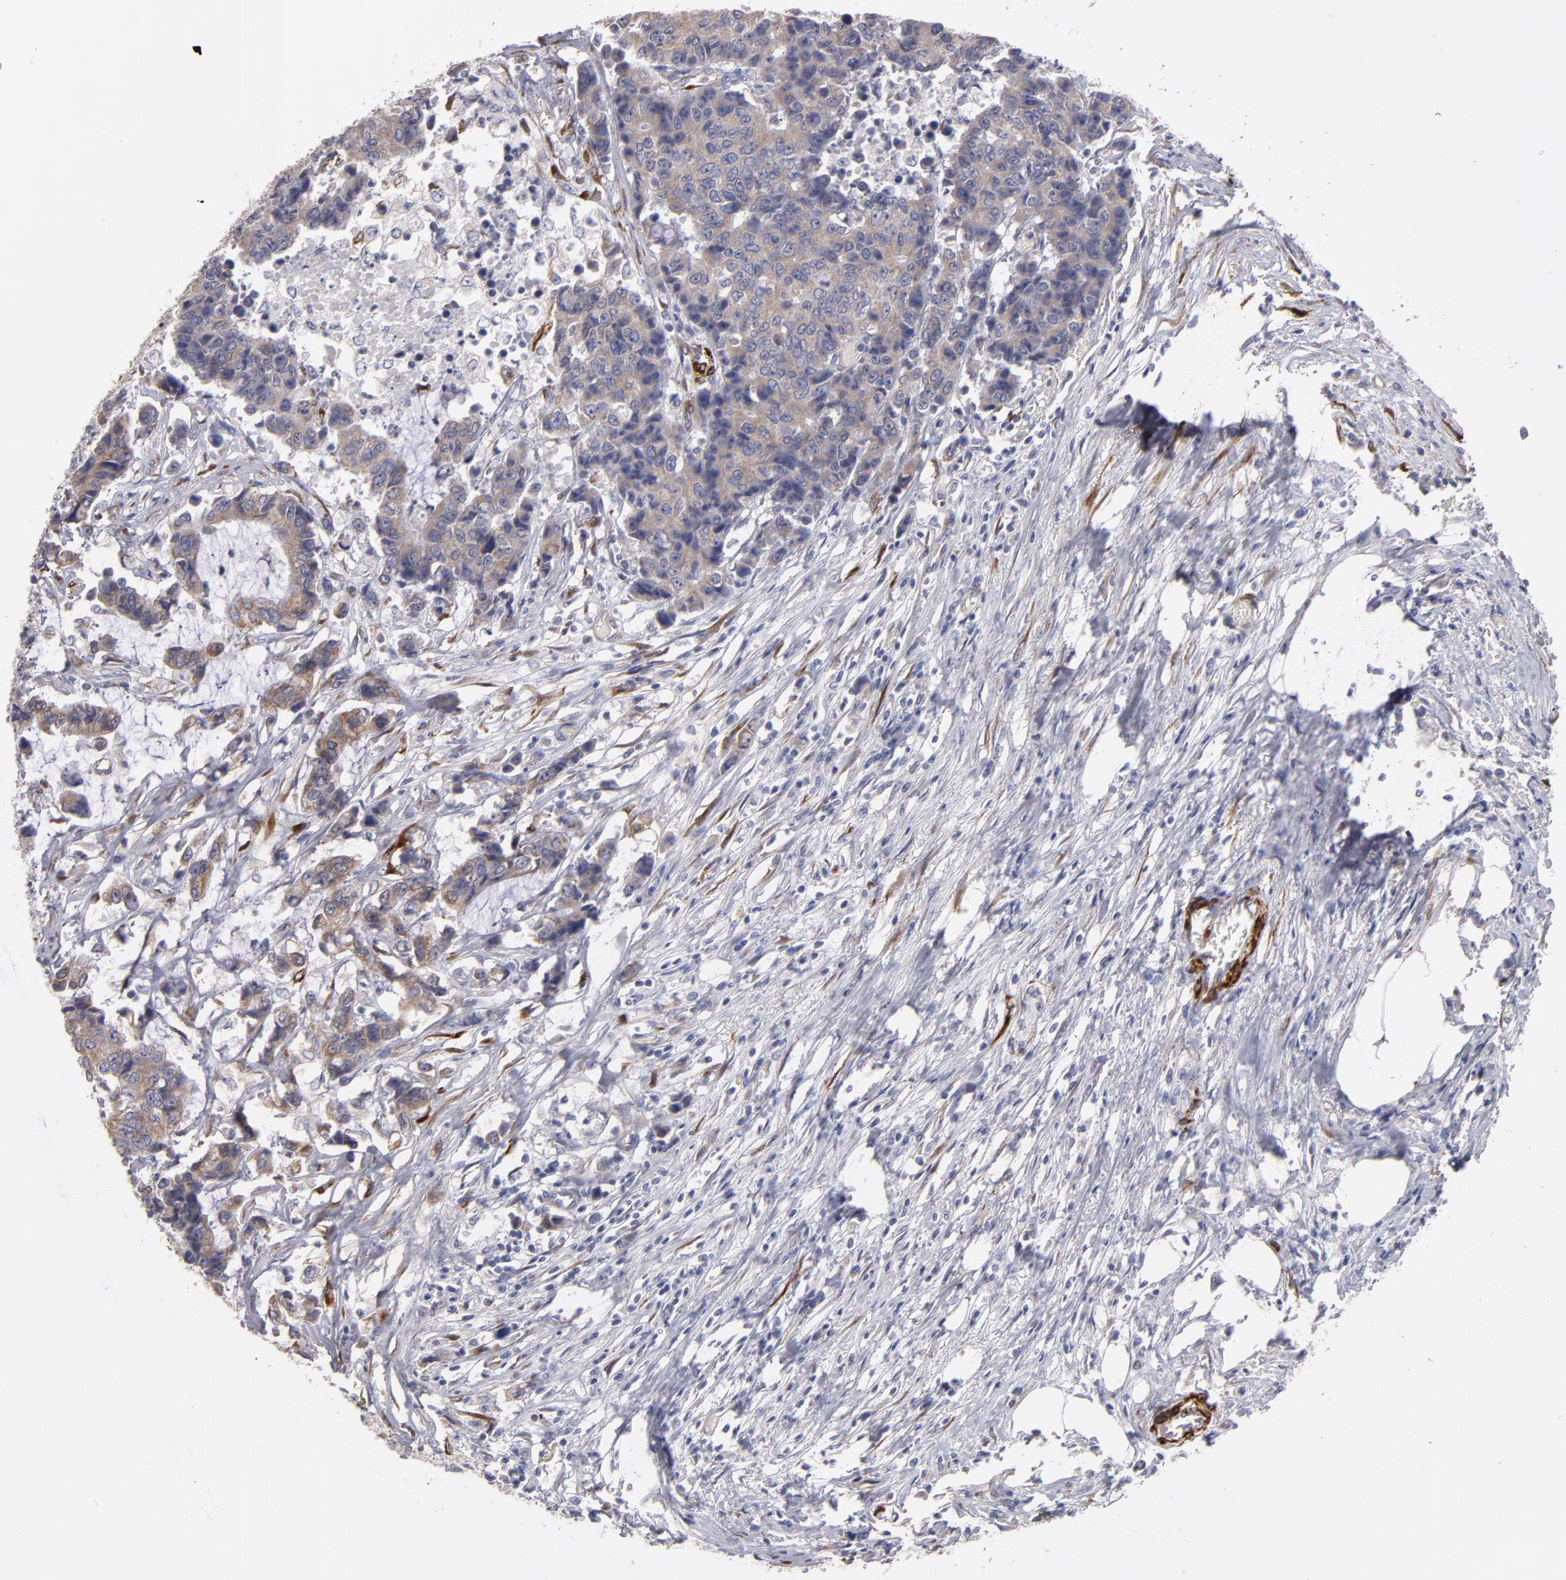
{"staining": {"intensity": "weak", "quantity": ">75%", "location": "cytoplasmic/membranous"}, "tissue": "colorectal cancer", "cell_type": "Tumor cells", "image_type": "cancer", "snomed": [{"axis": "morphology", "description": "Adenocarcinoma, NOS"}, {"axis": "topography", "description": "Colon"}], "caption": "Protein expression analysis of human adenocarcinoma (colorectal) reveals weak cytoplasmic/membranous staining in approximately >75% of tumor cells.", "gene": "SLMAP", "patient": {"sex": "female", "age": 86}}